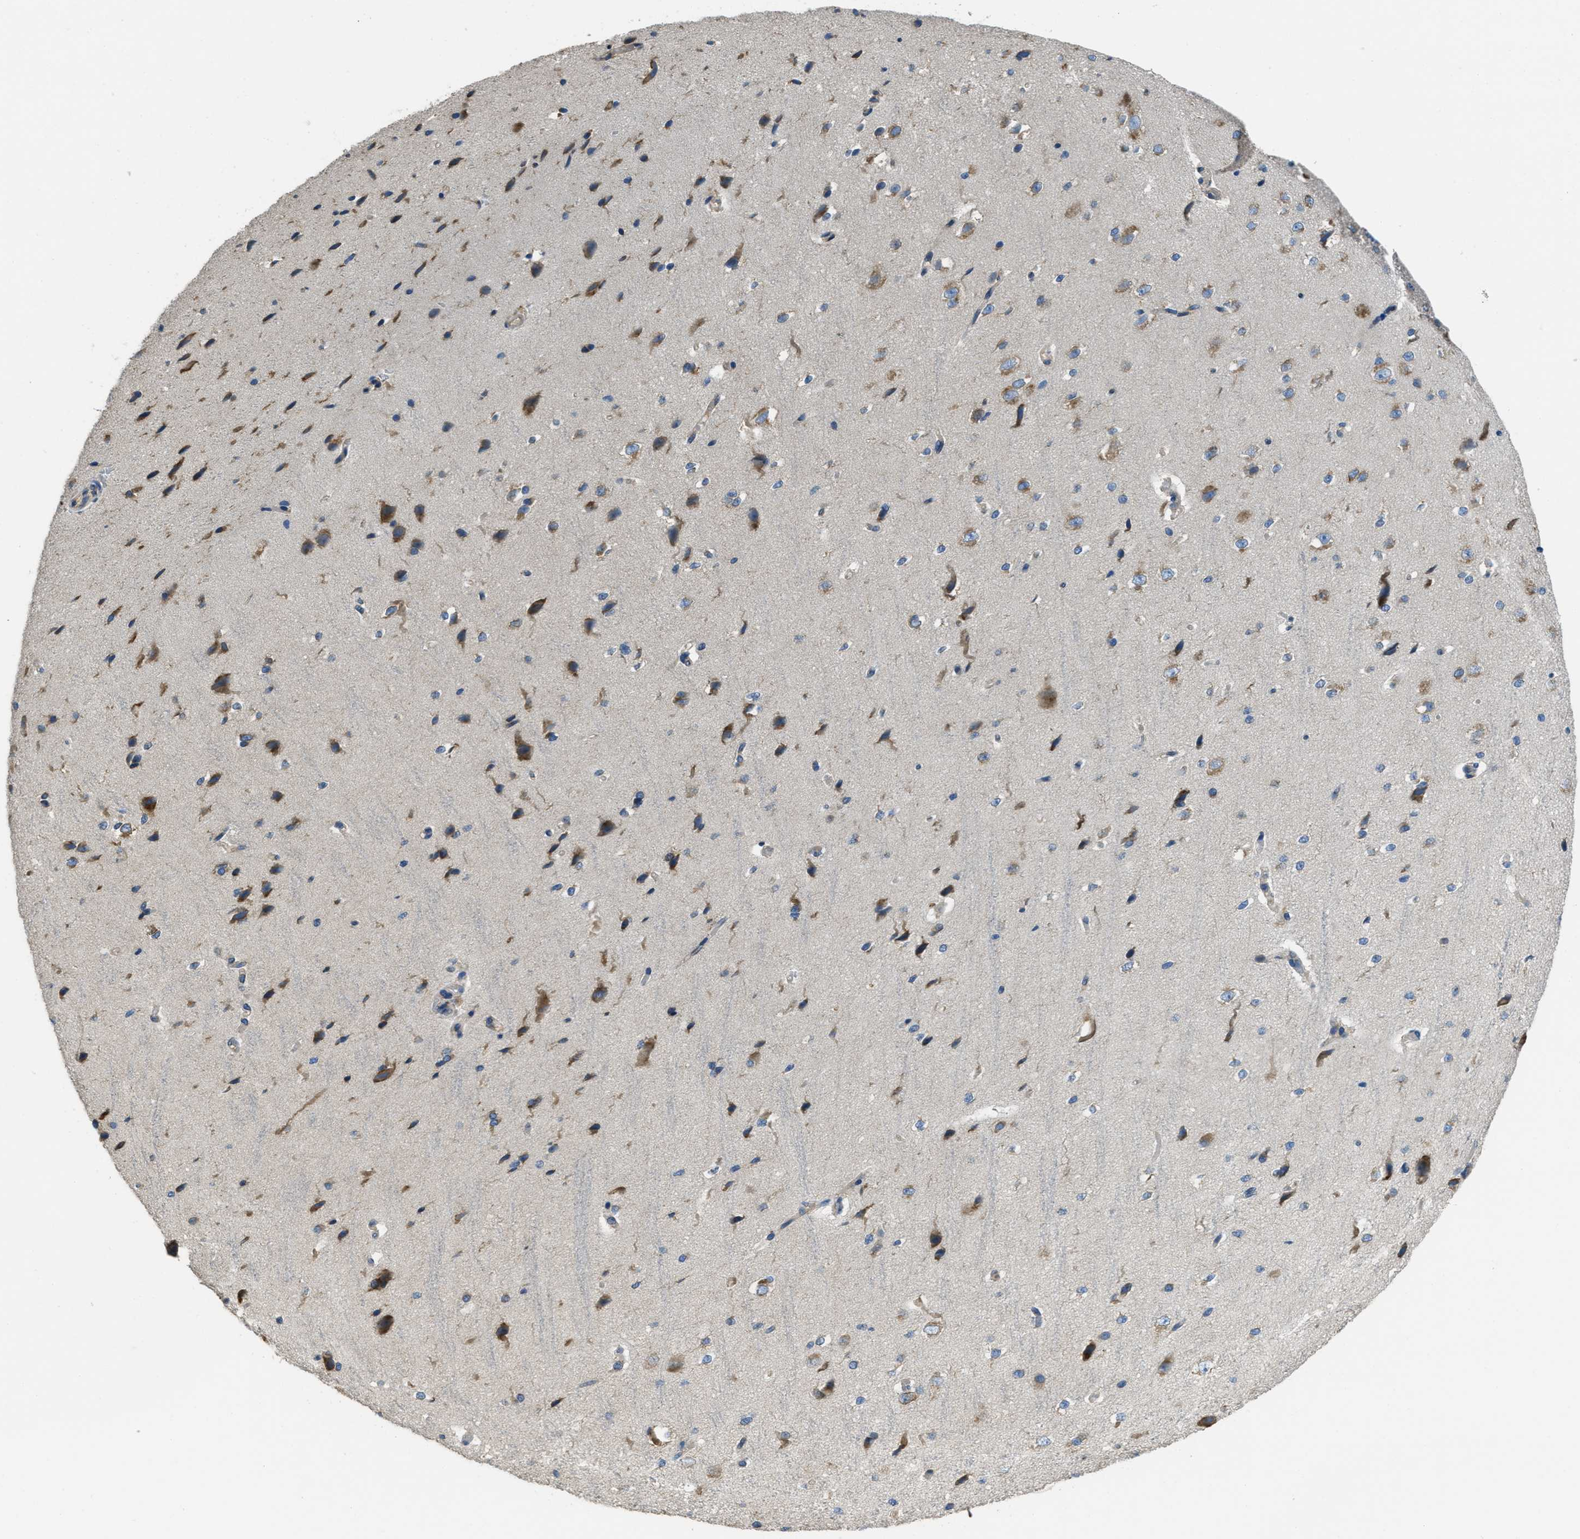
{"staining": {"intensity": "weak", "quantity": ">75%", "location": "cytoplasmic/membranous"}, "tissue": "cerebral cortex", "cell_type": "Endothelial cells", "image_type": "normal", "snomed": [{"axis": "morphology", "description": "Normal tissue, NOS"}, {"axis": "morphology", "description": "Developmental malformation"}, {"axis": "topography", "description": "Cerebral cortex"}], "caption": "Weak cytoplasmic/membranous positivity is seen in approximately >75% of endothelial cells in unremarkable cerebral cortex. The staining was performed using DAB (3,3'-diaminobenzidine), with brown indicating positive protein expression. Nuclei are stained blue with hematoxylin.", "gene": "SSR1", "patient": {"sex": "female", "age": 30}}